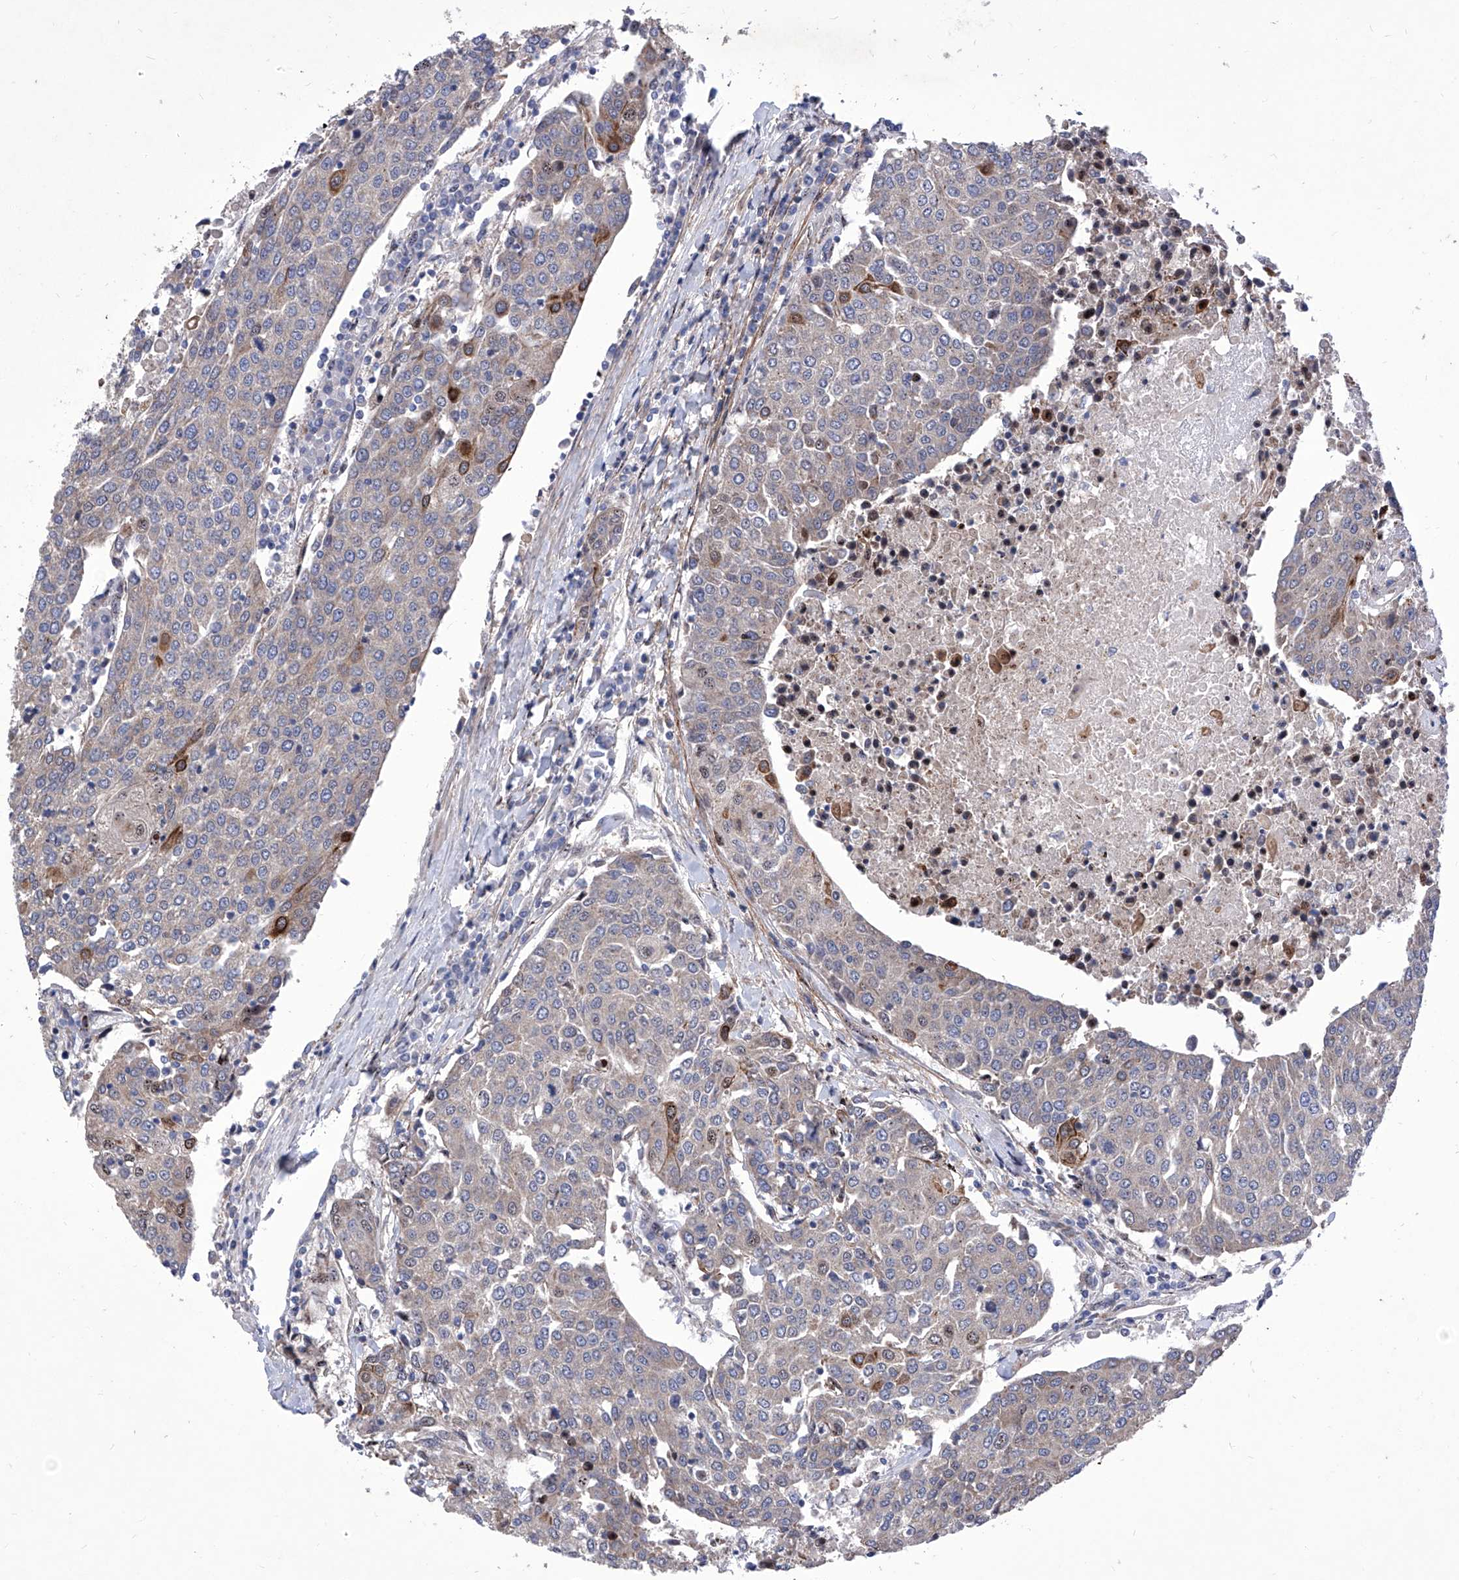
{"staining": {"intensity": "moderate", "quantity": "<25%", "location": "cytoplasmic/membranous"}, "tissue": "urothelial cancer", "cell_type": "Tumor cells", "image_type": "cancer", "snomed": [{"axis": "morphology", "description": "Urothelial carcinoma, High grade"}, {"axis": "topography", "description": "Urinary bladder"}], "caption": "Urothelial carcinoma (high-grade) was stained to show a protein in brown. There is low levels of moderate cytoplasmic/membranous staining in about <25% of tumor cells.", "gene": "KTI12", "patient": {"sex": "female", "age": 85}}